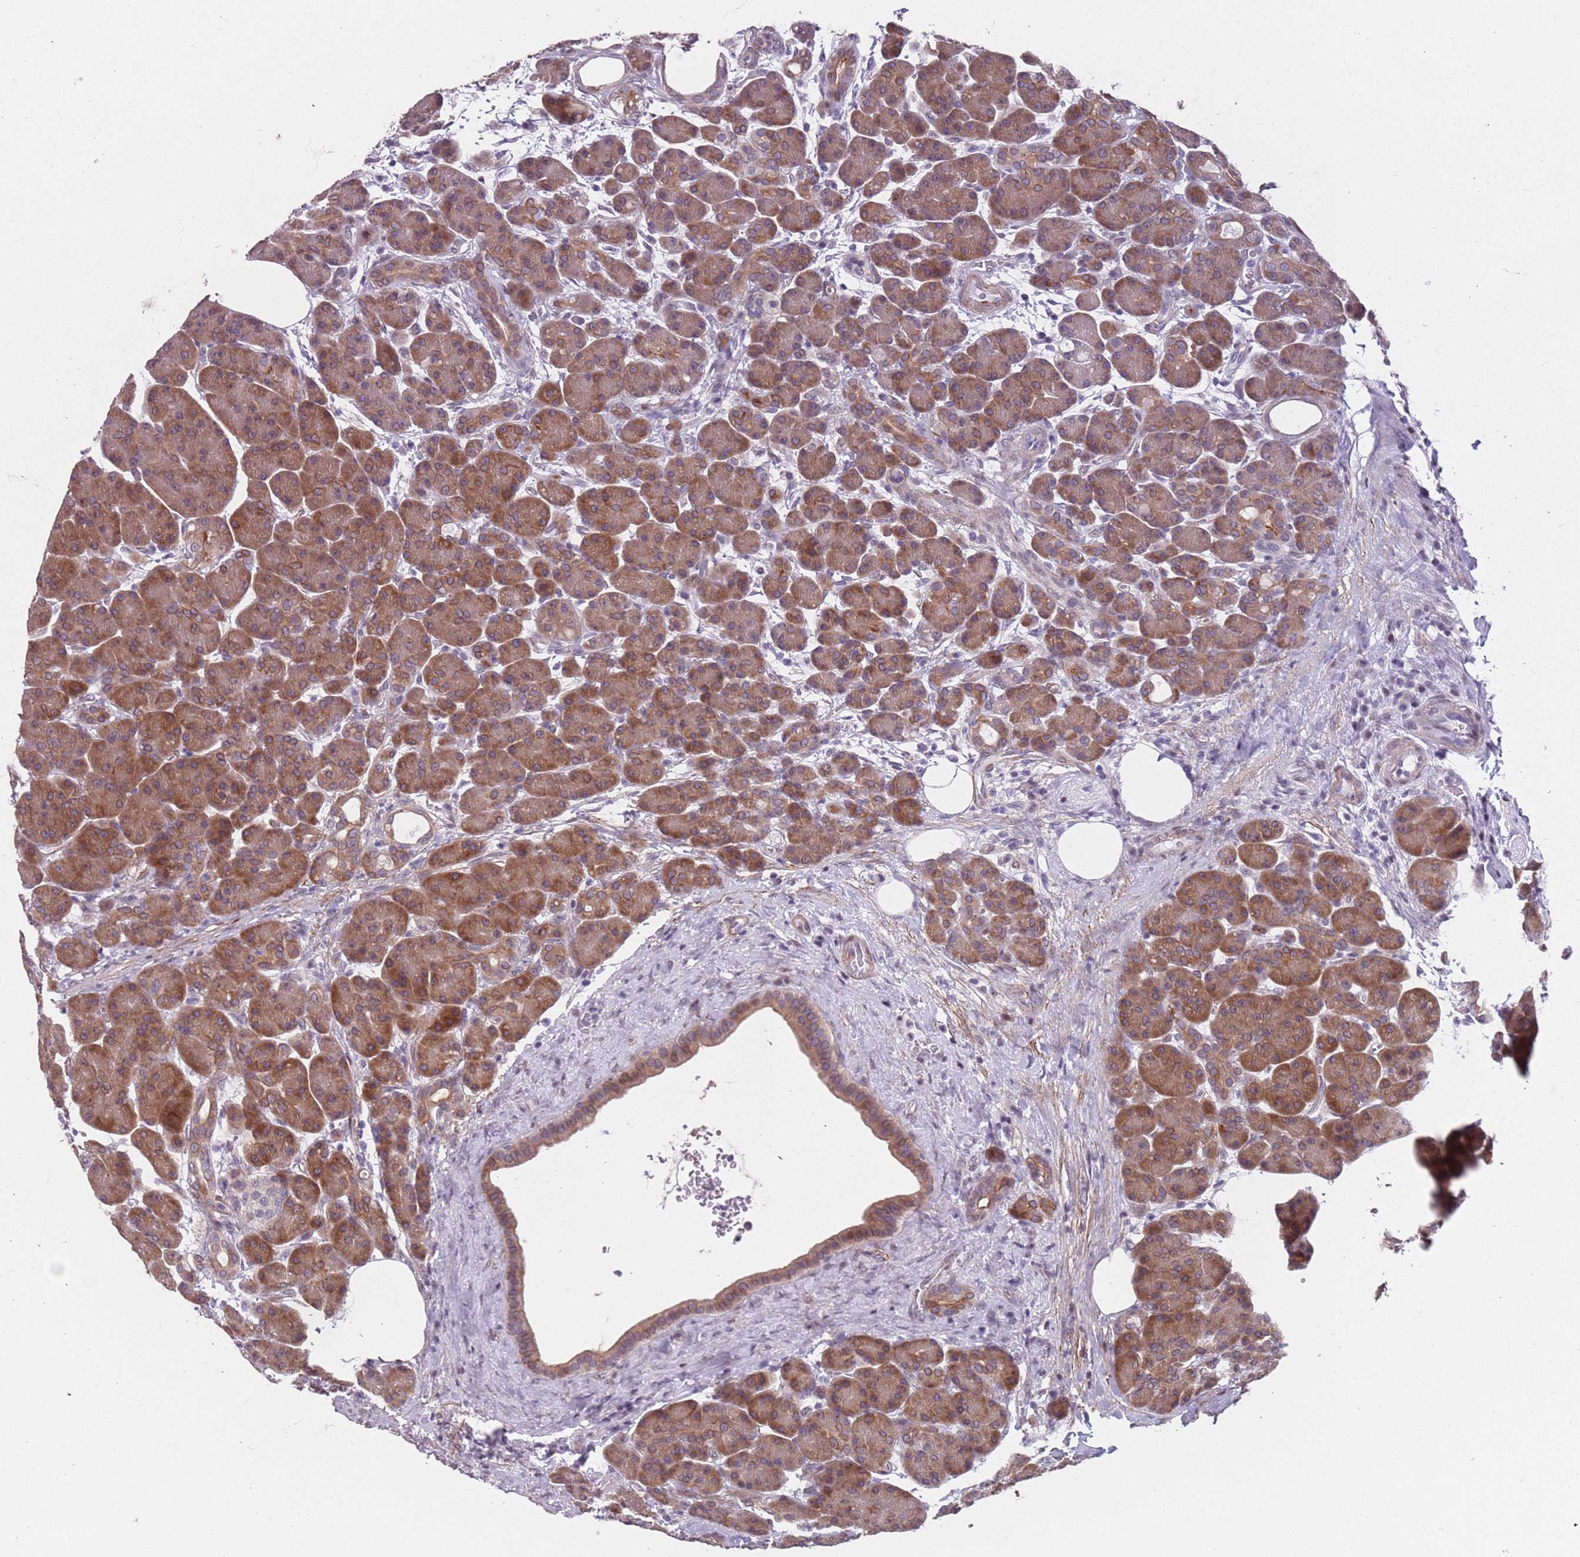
{"staining": {"intensity": "strong", "quantity": ">75%", "location": "cytoplasmic/membranous"}, "tissue": "pancreas", "cell_type": "Exocrine glandular cells", "image_type": "normal", "snomed": [{"axis": "morphology", "description": "Normal tissue, NOS"}, {"axis": "topography", "description": "Pancreas"}], "caption": "Pancreas stained with a brown dye shows strong cytoplasmic/membranous positive staining in about >75% of exocrine glandular cells.", "gene": "TMC4", "patient": {"sex": "male", "age": 63}}